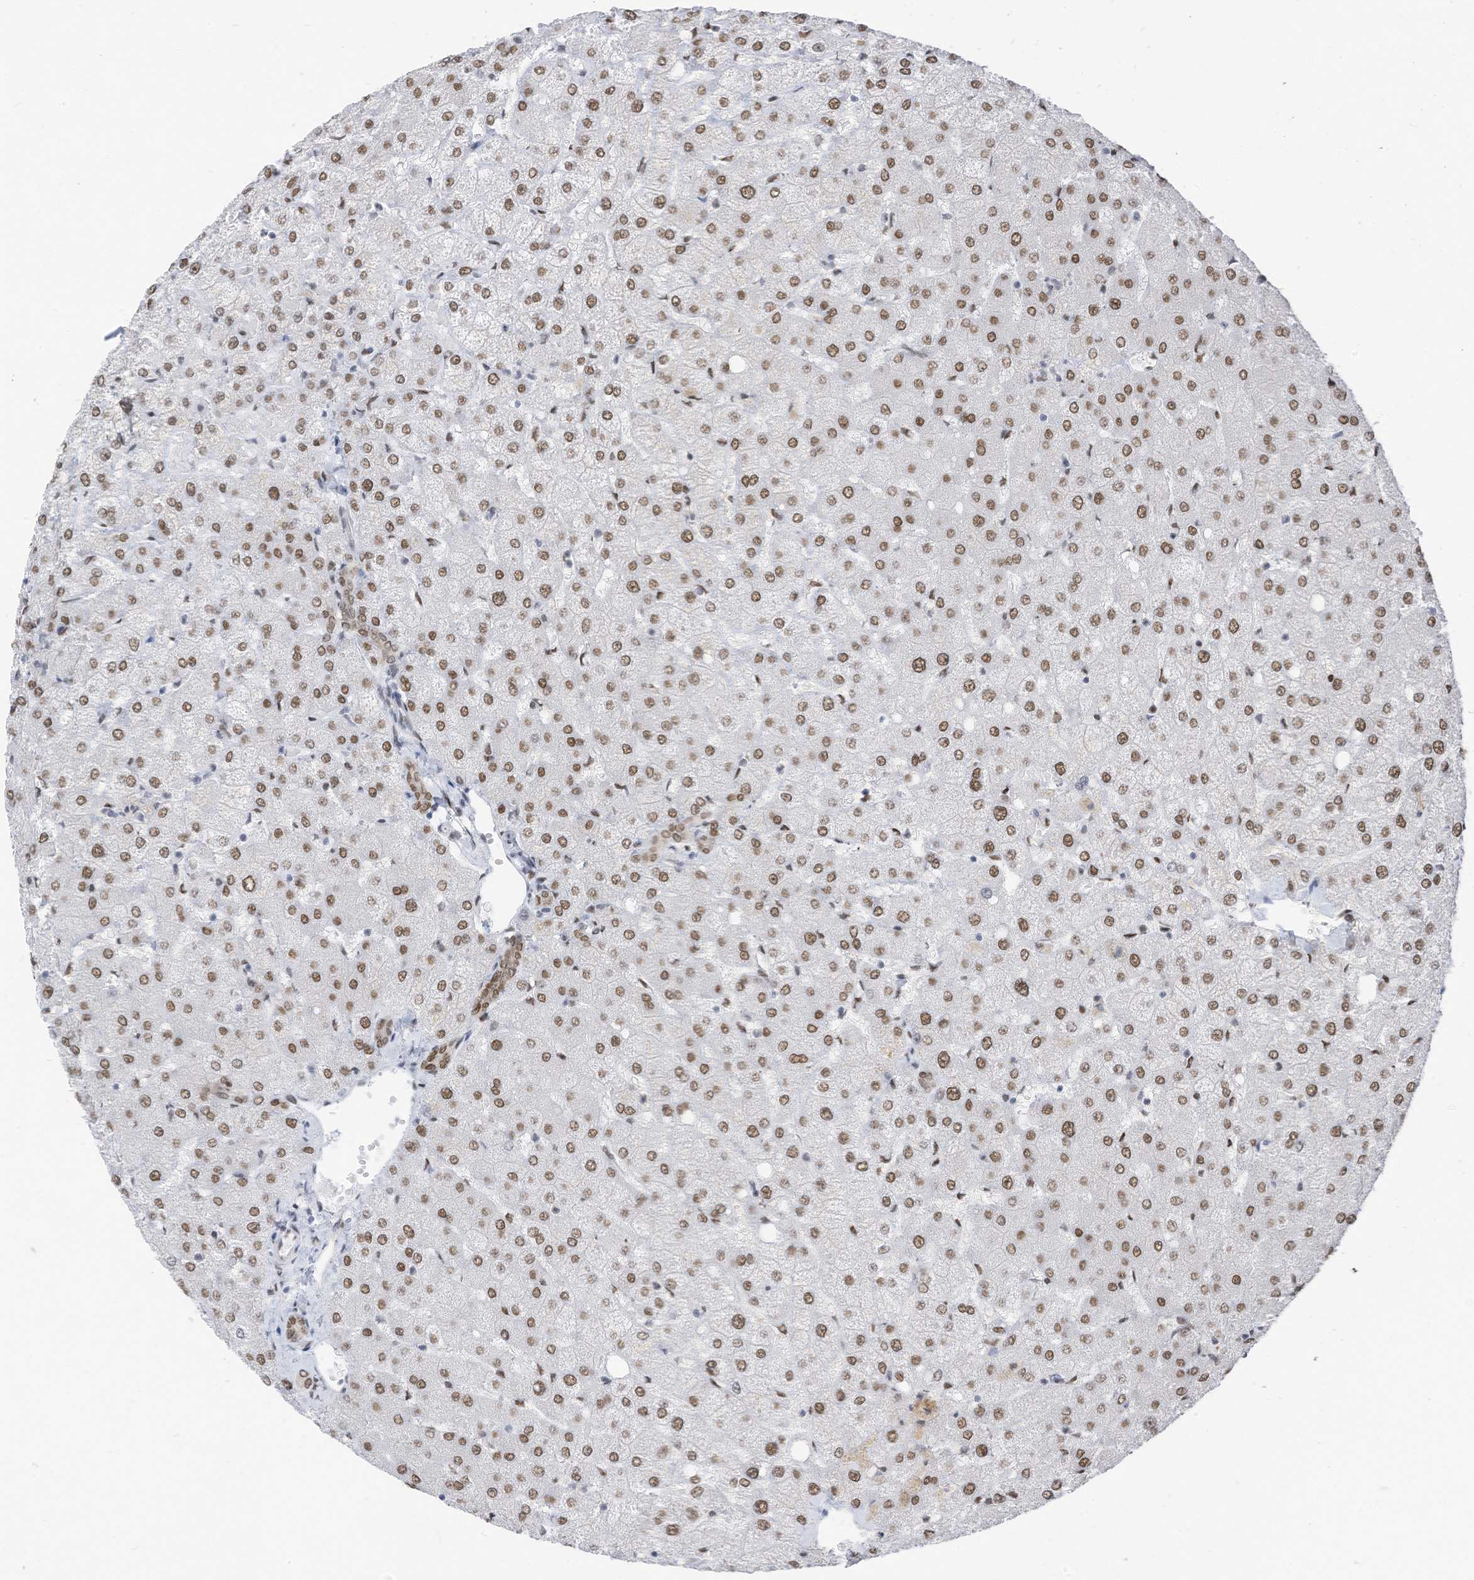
{"staining": {"intensity": "moderate", "quantity": ">75%", "location": "nuclear"}, "tissue": "liver", "cell_type": "Cholangiocytes", "image_type": "normal", "snomed": [{"axis": "morphology", "description": "Normal tissue, NOS"}, {"axis": "topography", "description": "Liver"}], "caption": "The image demonstrates staining of benign liver, revealing moderate nuclear protein staining (brown color) within cholangiocytes.", "gene": "KHSRP", "patient": {"sex": "female", "age": 54}}